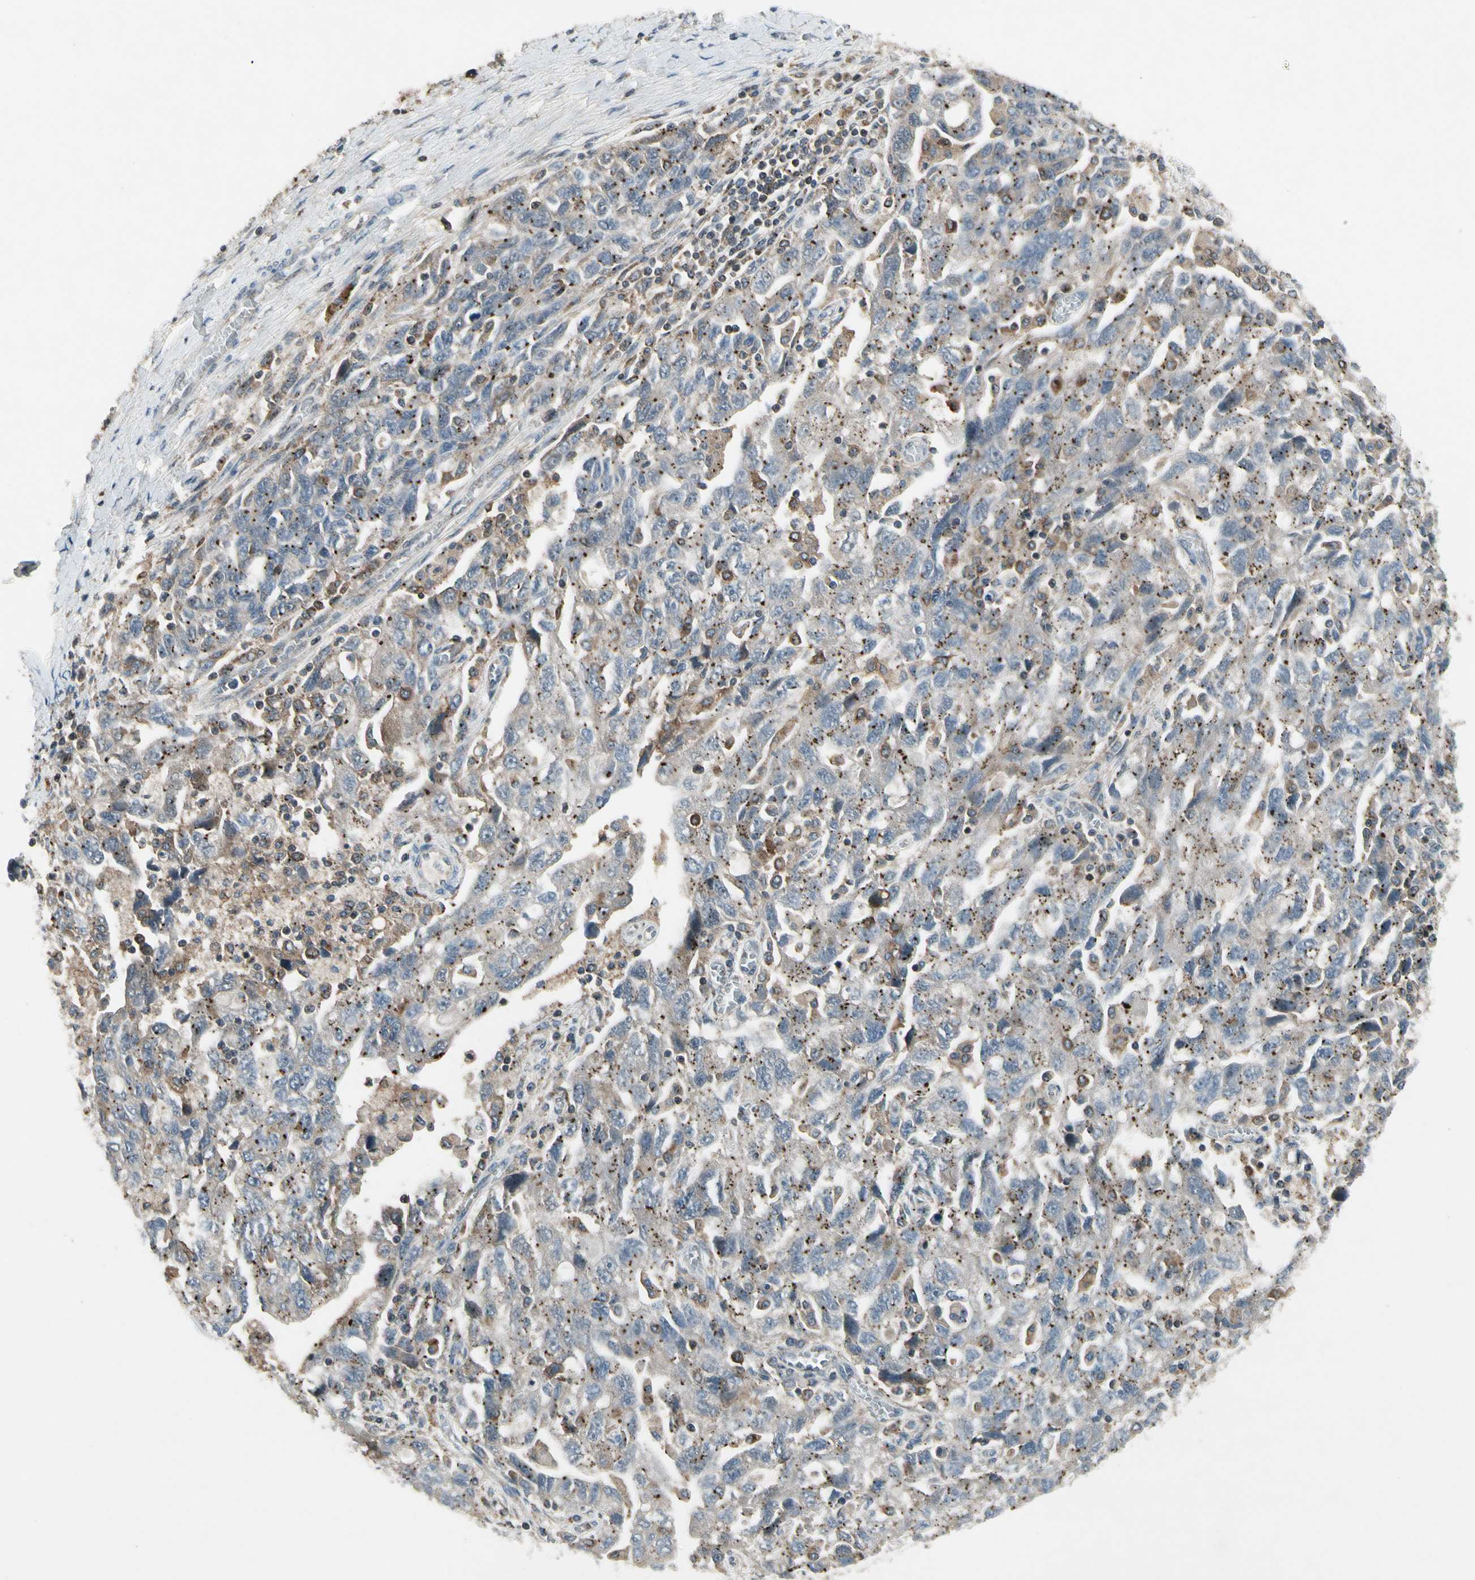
{"staining": {"intensity": "moderate", "quantity": "25%-75%", "location": "cytoplasmic/membranous"}, "tissue": "ovarian cancer", "cell_type": "Tumor cells", "image_type": "cancer", "snomed": [{"axis": "morphology", "description": "Carcinoma, NOS"}, {"axis": "morphology", "description": "Cystadenocarcinoma, serous, NOS"}, {"axis": "topography", "description": "Ovary"}], "caption": "Ovarian serous cystadenocarcinoma tissue reveals moderate cytoplasmic/membranous positivity in approximately 25%-75% of tumor cells, visualized by immunohistochemistry.", "gene": "NMI", "patient": {"sex": "female", "age": 69}}